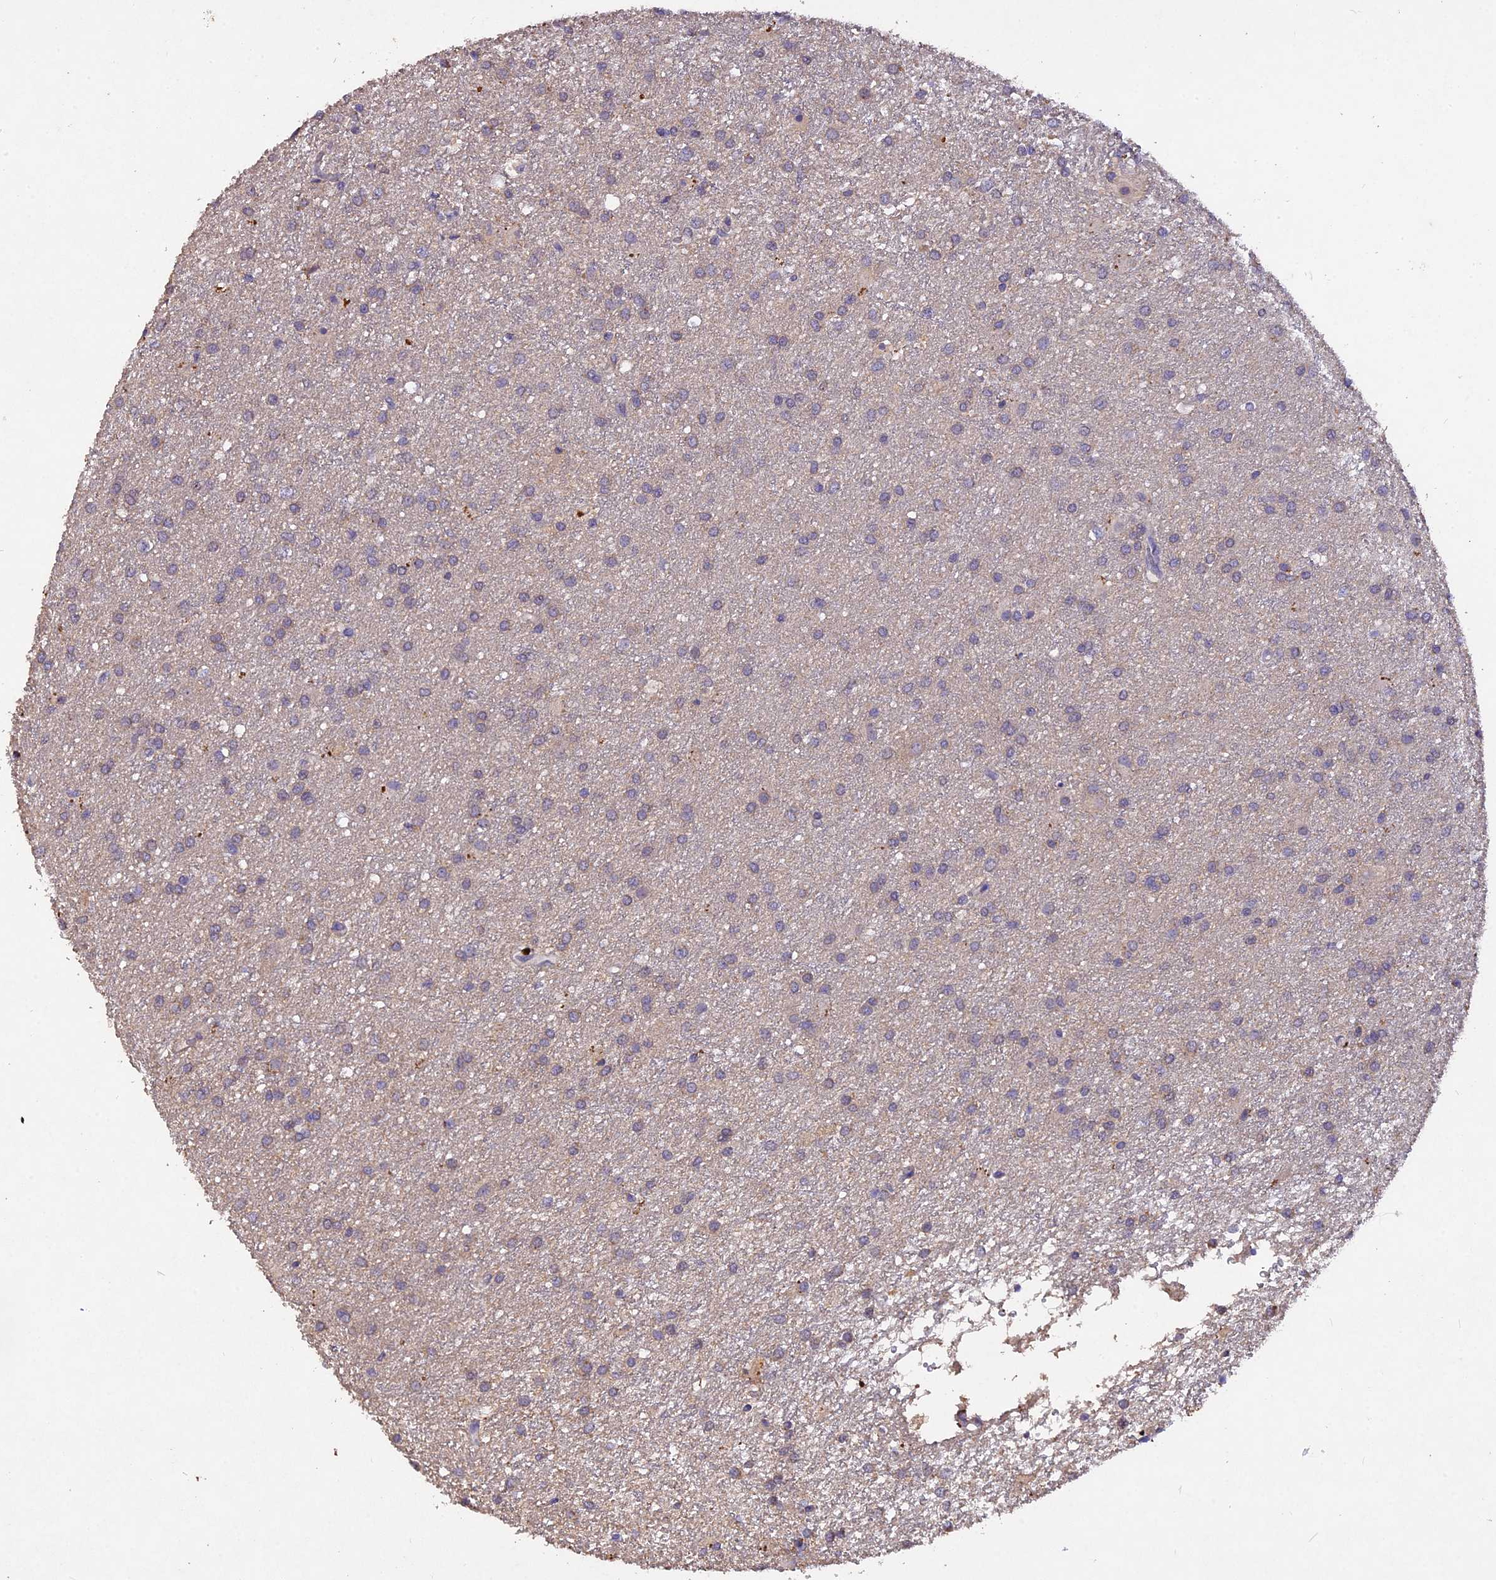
{"staining": {"intensity": "negative", "quantity": "none", "location": "none"}, "tissue": "glioma", "cell_type": "Tumor cells", "image_type": "cancer", "snomed": [{"axis": "morphology", "description": "Glioma, malignant, High grade"}, {"axis": "topography", "description": "Brain"}], "caption": "DAB immunohistochemical staining of glioma reveals no significant positivity in tumor cells.", "gene": "SLC26A4", "patient": {"sex": "female", "age": 50}}